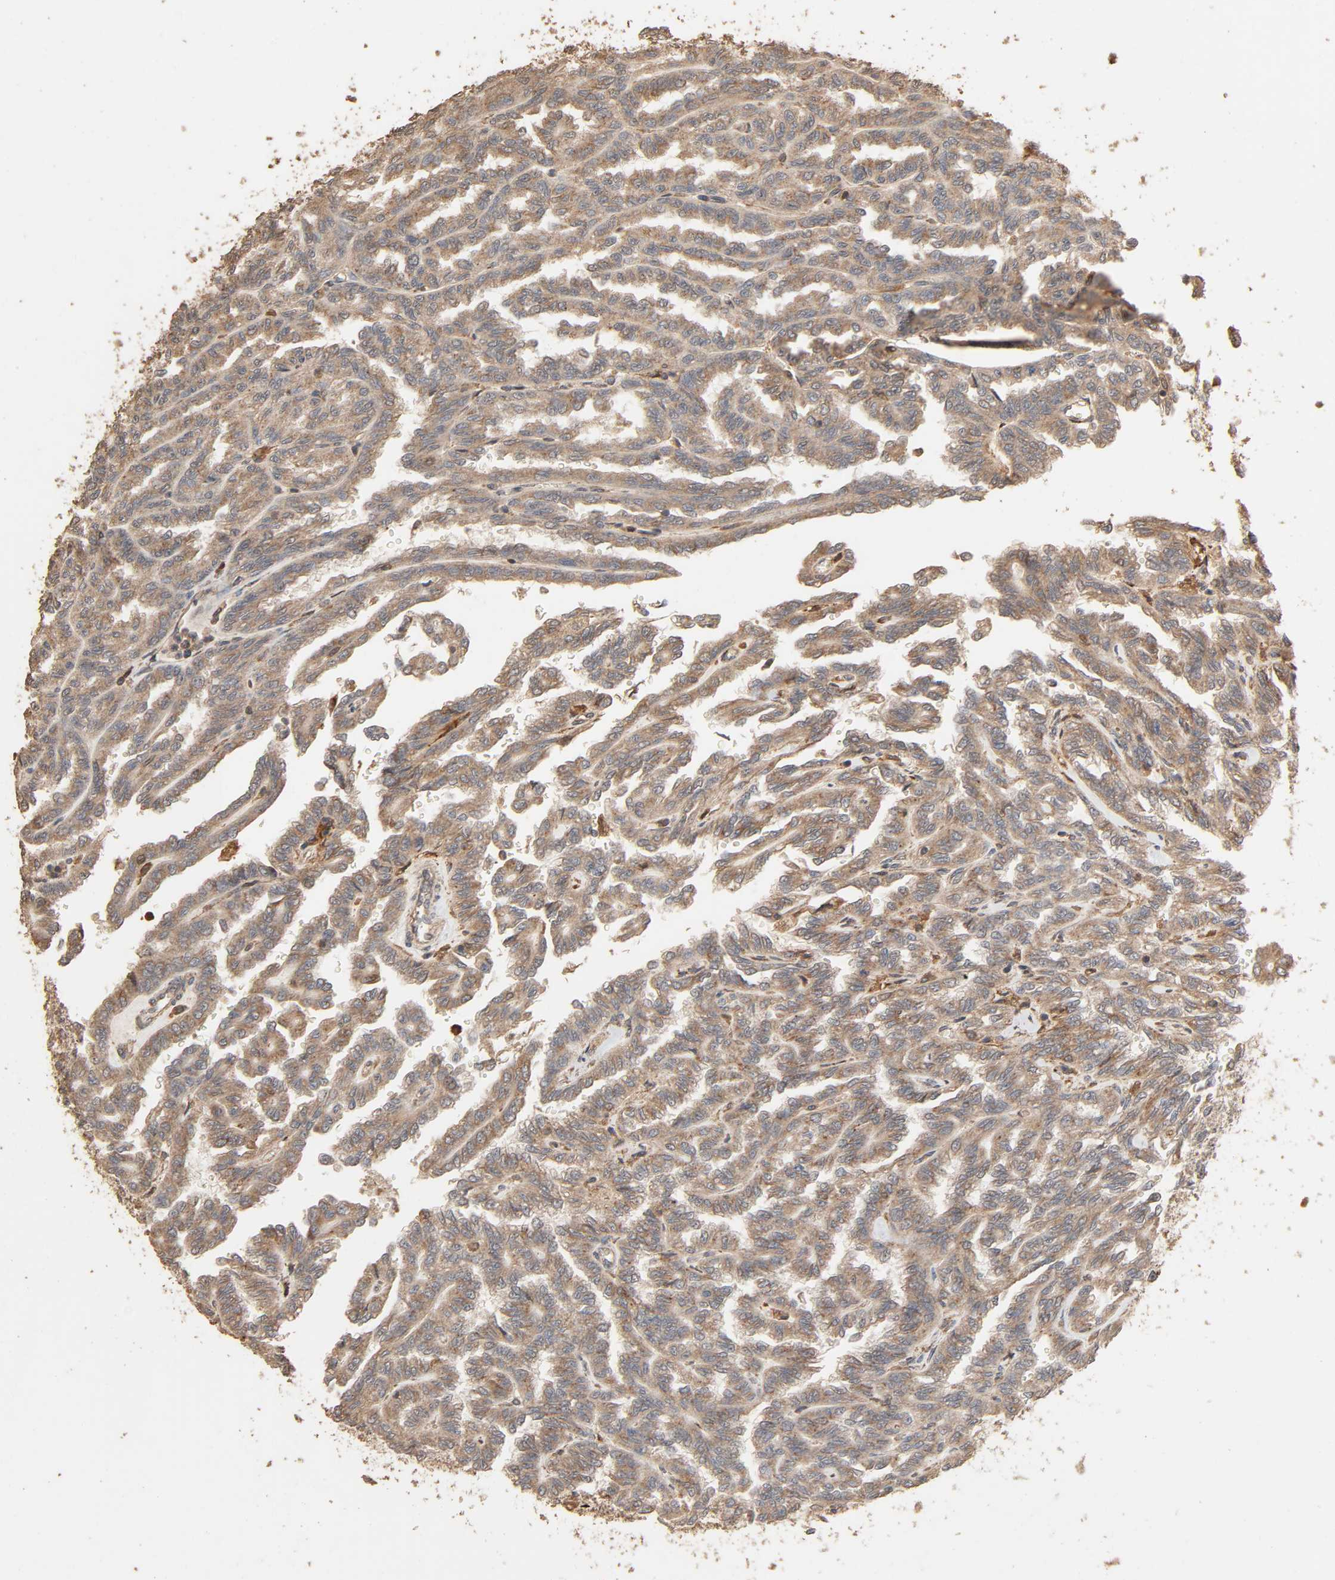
{"staining": {"intensity": "moderate", "quantity": "25%-75%", "location": "cytoplasmic/membranous"}, "tissue": "renal cancer", "cell_type": "Tumor cells", "image_type": "cancer", "snomed": [{"axis": "morphology", "description": "Inflammation, NOS"}, {"axis": "morphology", "description": "Adenocarcinoma, NOS"}, {"axis": "topography", "description": "Kidney"}], "caption": "This photomicrograph exhibits immunohistochemistry (IHC) staining of adenocarcinoma (renal), with medium moderate cytoplasmic/membranous staining in approximately 25%-75% of tumor cells.", "gene": "RPS6KA6", "patient": {"sex": "male", "age": 68}}